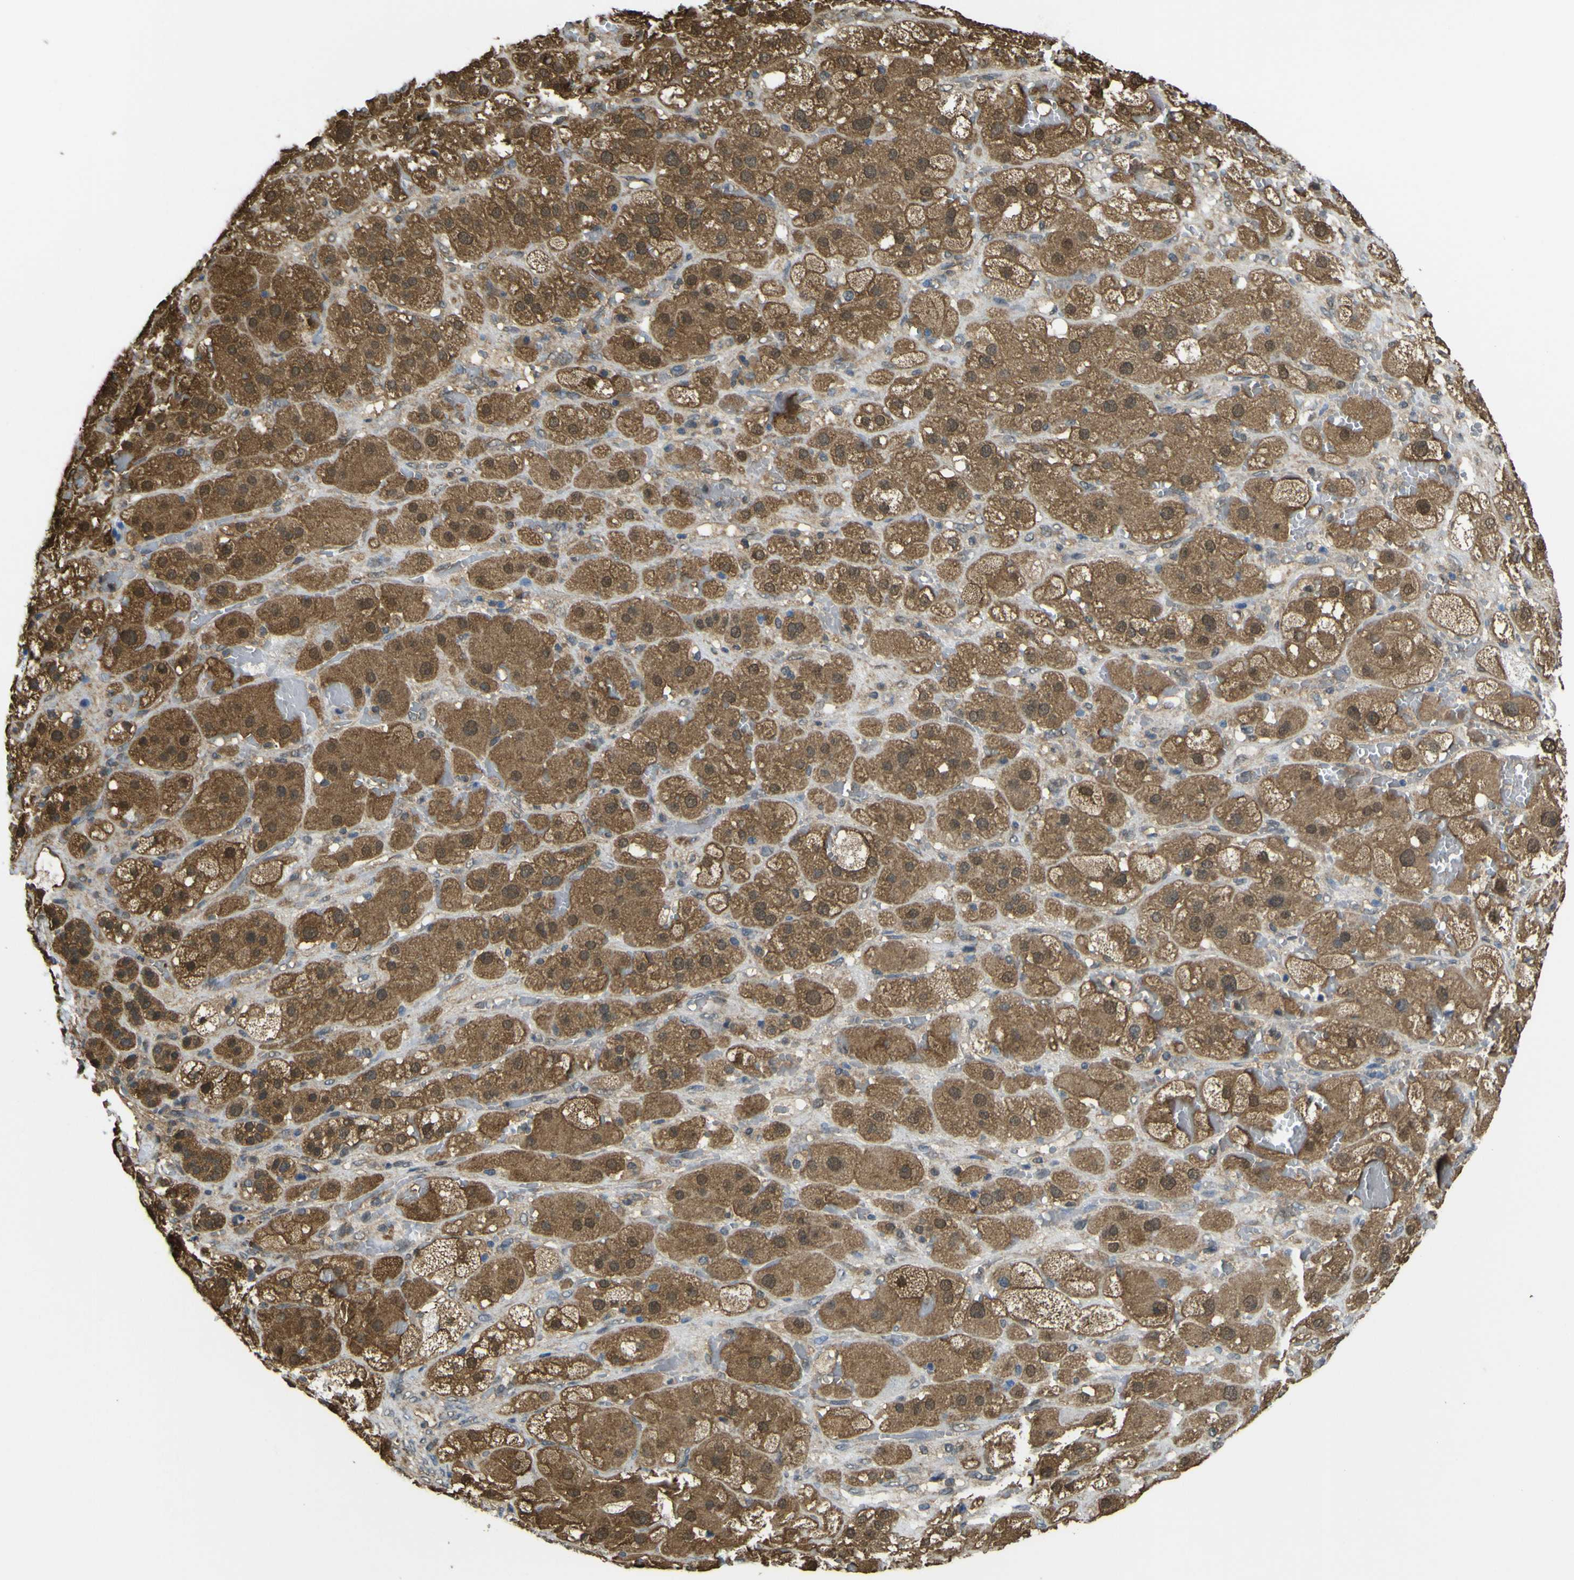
{"staining": {"intensity": "moderate", "quantity": ">75%", "location": "cytoplasmic/membranous,nuclear"}, "tissue": "adrenal gland", "cell_type": "Glandular cells", "image_type": "normal", "snomed": [{"axis": "morphology", "description": "Normal tissue, NOS"}, {"axis": "topography", "description": "Adrenal gland"}], "caption": "IHC micrograph of unremarkable adrenal gland: human adrenal gland stained using immunohistochemistry reveals medium levels of moderate protein expression localized specifically in the cytoplasmic/membranous,nuclear of glandular cells, appearing as a cytoplasmic/membranous,nuclear brown color.", "gene": "YWHAG", "patient": {"sex": "female", "age": 47}}